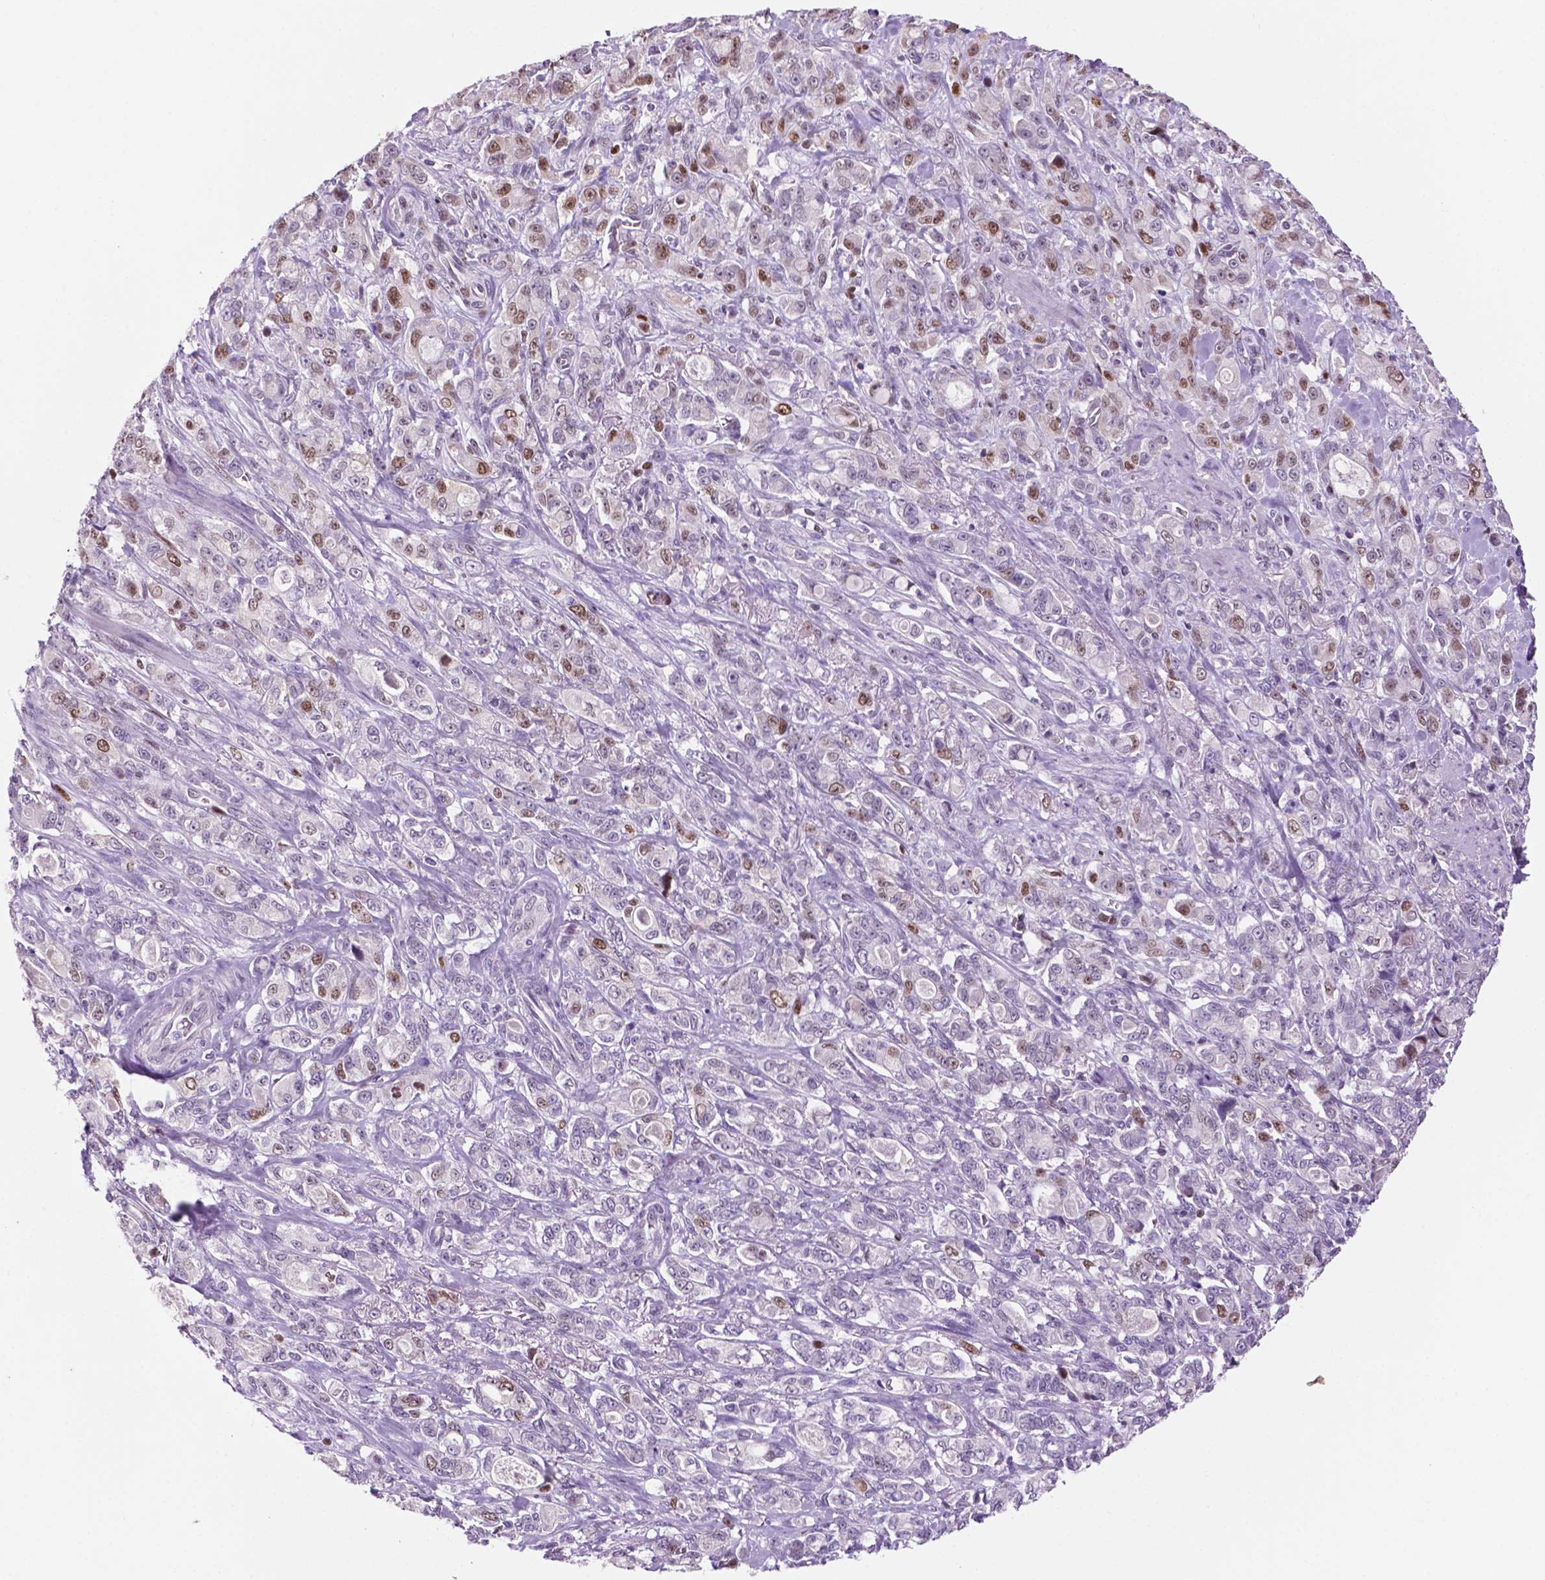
{"staining": {"intensity": "moderate", "quantity": "25%-75%", "location": "nuclear"}, "tissue": "stomach cancer", "cell_type": "Tumor cells", "image_type": "cancer", "snomed": [{"axis": "morphology", "description": "Adenocarcinoma, NOS"}, {"axis": "topography", "description": "Stomach"}], "caption": "Stomach adenocarcinoma stained with immunohistochemistry displays moderate nuclear staining in about 25%-75% of tumor cells.", "gene": "NCAPH2", "patient": {"sex": "male", "age": 63}}